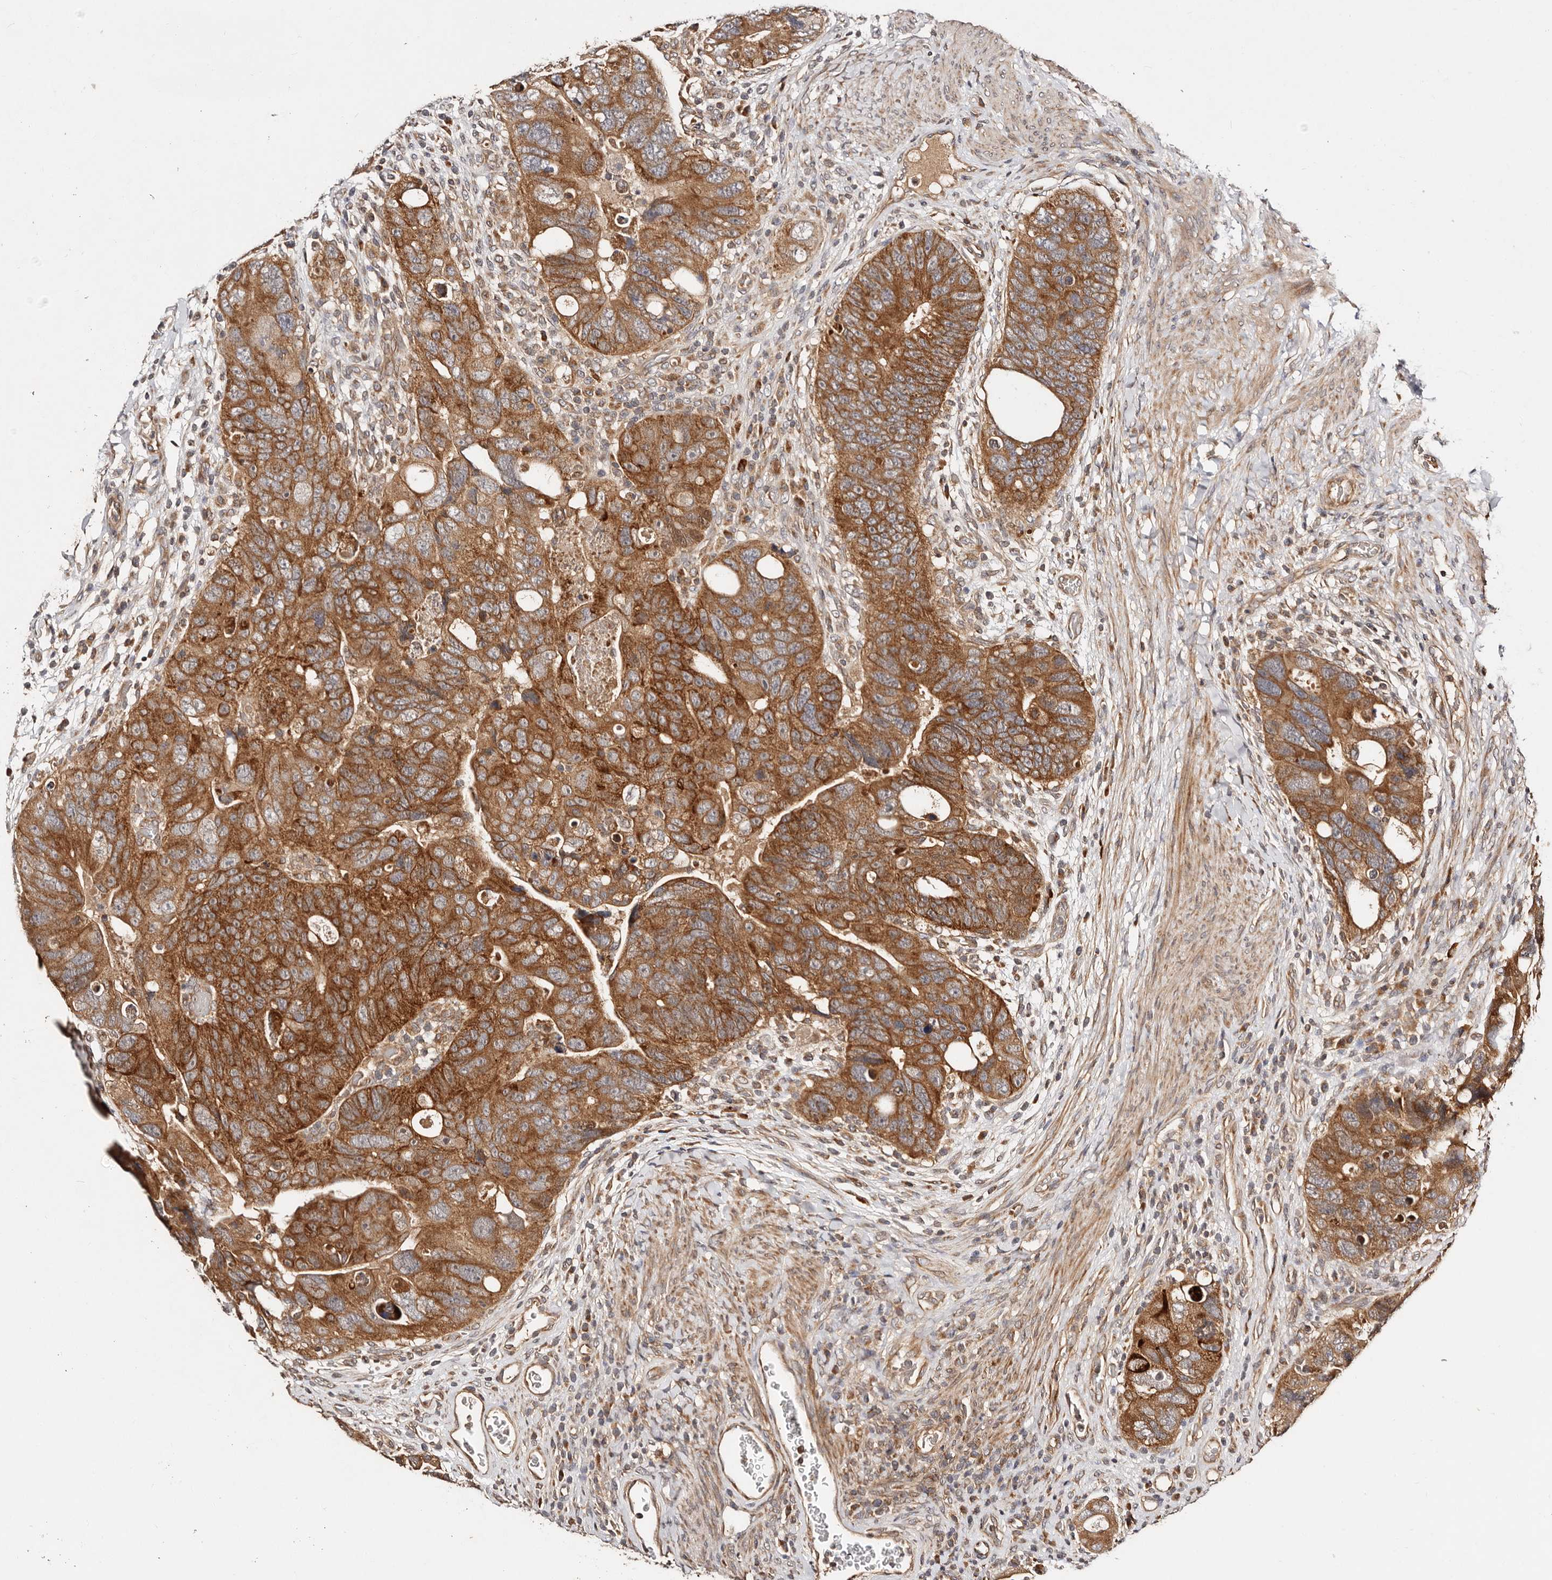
{"staining": {"intensity": "strong", "quantity": ">75%", "location": "cytoplasmic/membranous"}, "tissue": "colorectal cancer", "cell_type": "Tumor cells", "image_type": "cancer", "snomed": [{"axis": "morphology", "description": "Adenocarcinoma, NOS"}, {"axis": "topography", "description": "Rectum"}], "caption": "About >75% of tumor cells in human adenocarcinoma (colorectal) exhibit strong cytoplasmic/membranous protein expression as visualized by brown immunohistochemical staining.", "gene": "DENND11", "patient": {"sex": "male", "age": 59}}